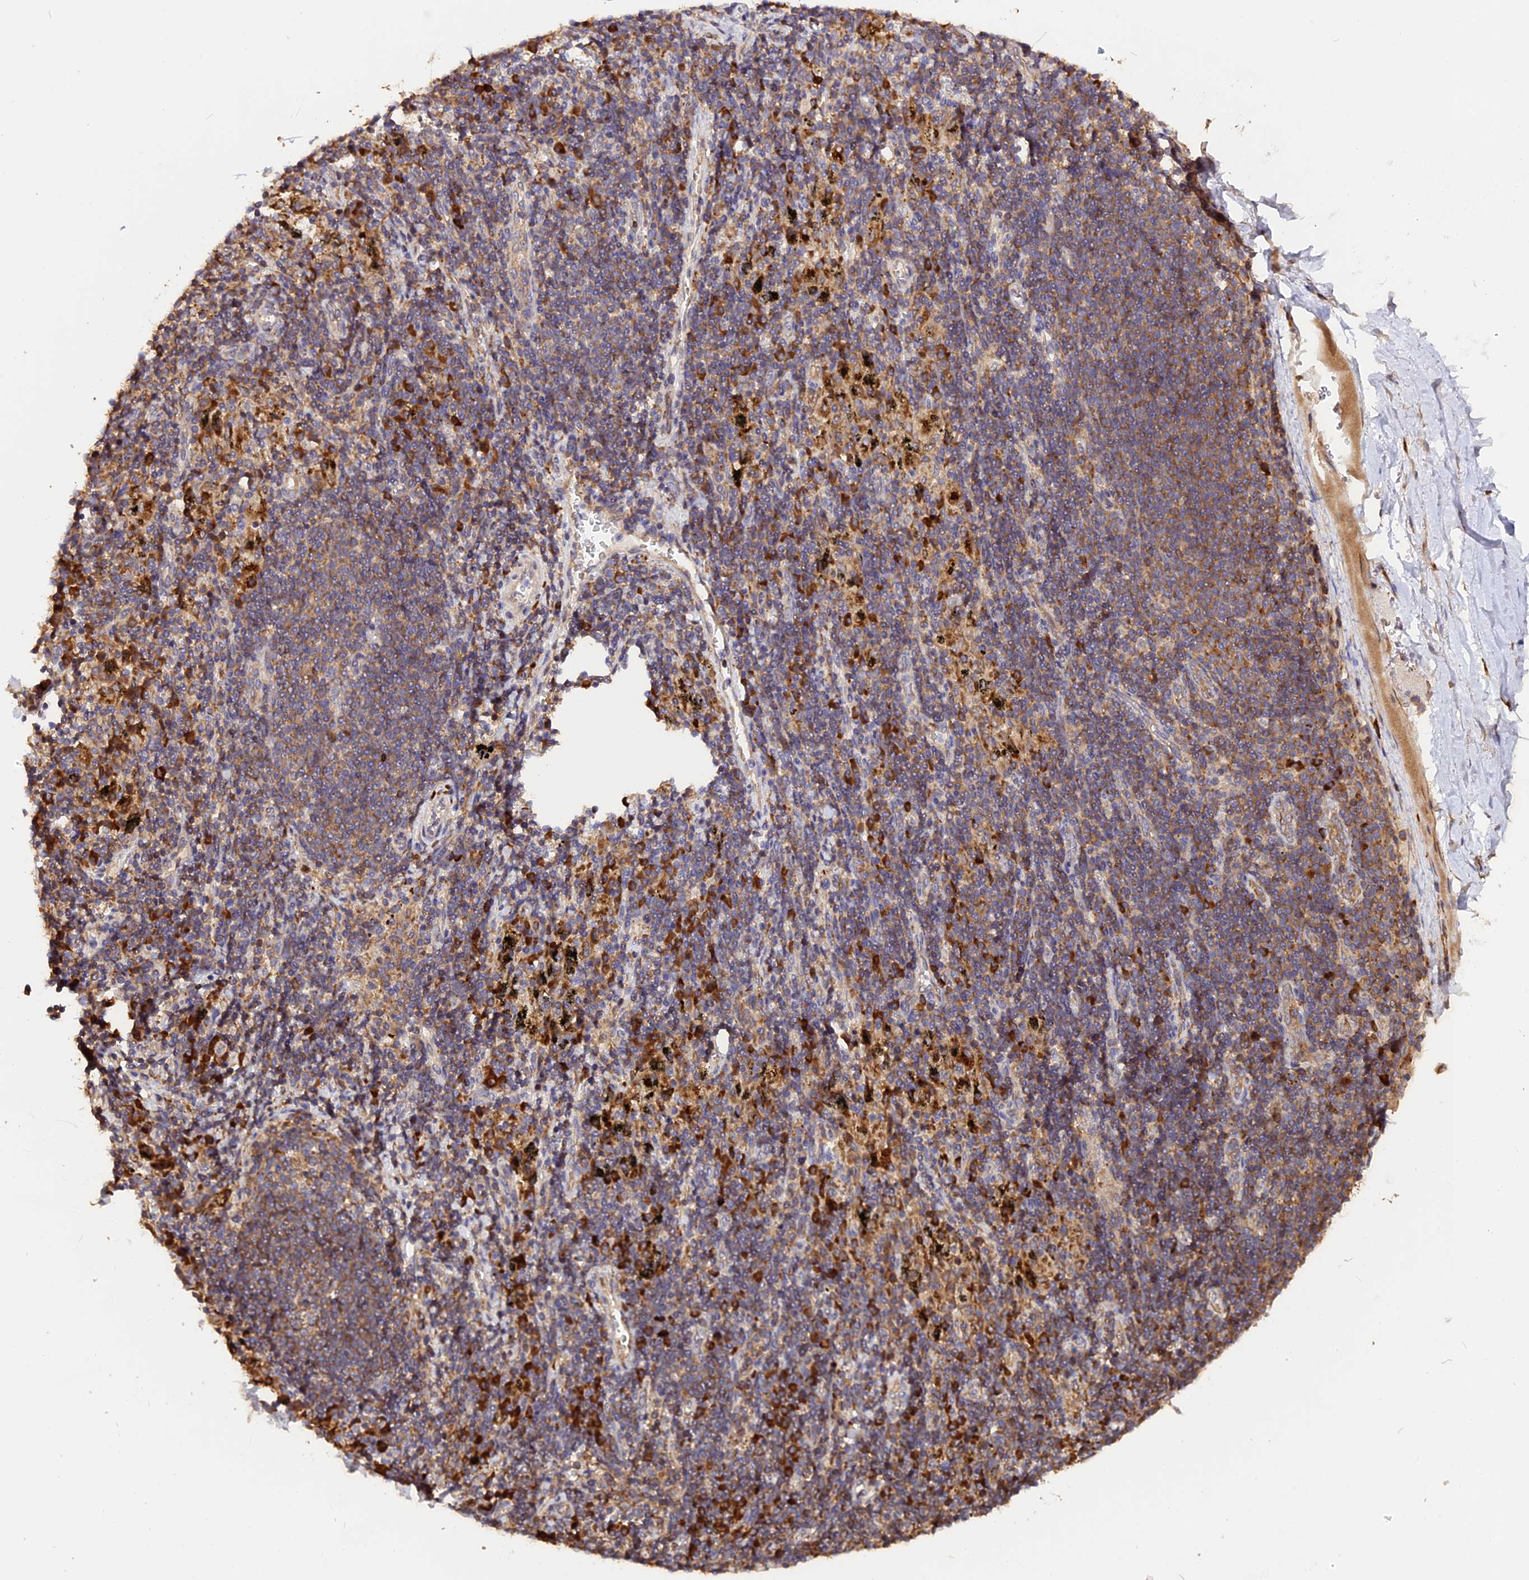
{"staining": {"intensity": "weak", "quantity": ">75%", "location": "cytoplasmic/membranous"}, "tissue": "adipose tissue", "cell_type": "Adipocytes", "image_type": "normal", "snomed": [{"axis": "morphology", "description": "Normal tissue, NOS"}, {"axis": "topography", "description": "Lymph node"}, {"axis": "topography", "description": "Cartilage tissue"}, {"axis": "topography", "description": "Bronchus"}], "caption": "Protein staining exhibits weak cytoplasmic/membranous staining in about >75% of adipocytes in benign adipose tissue.", "gene": "GNPTAB", "patient": {"sex": "male", "age": 63}}